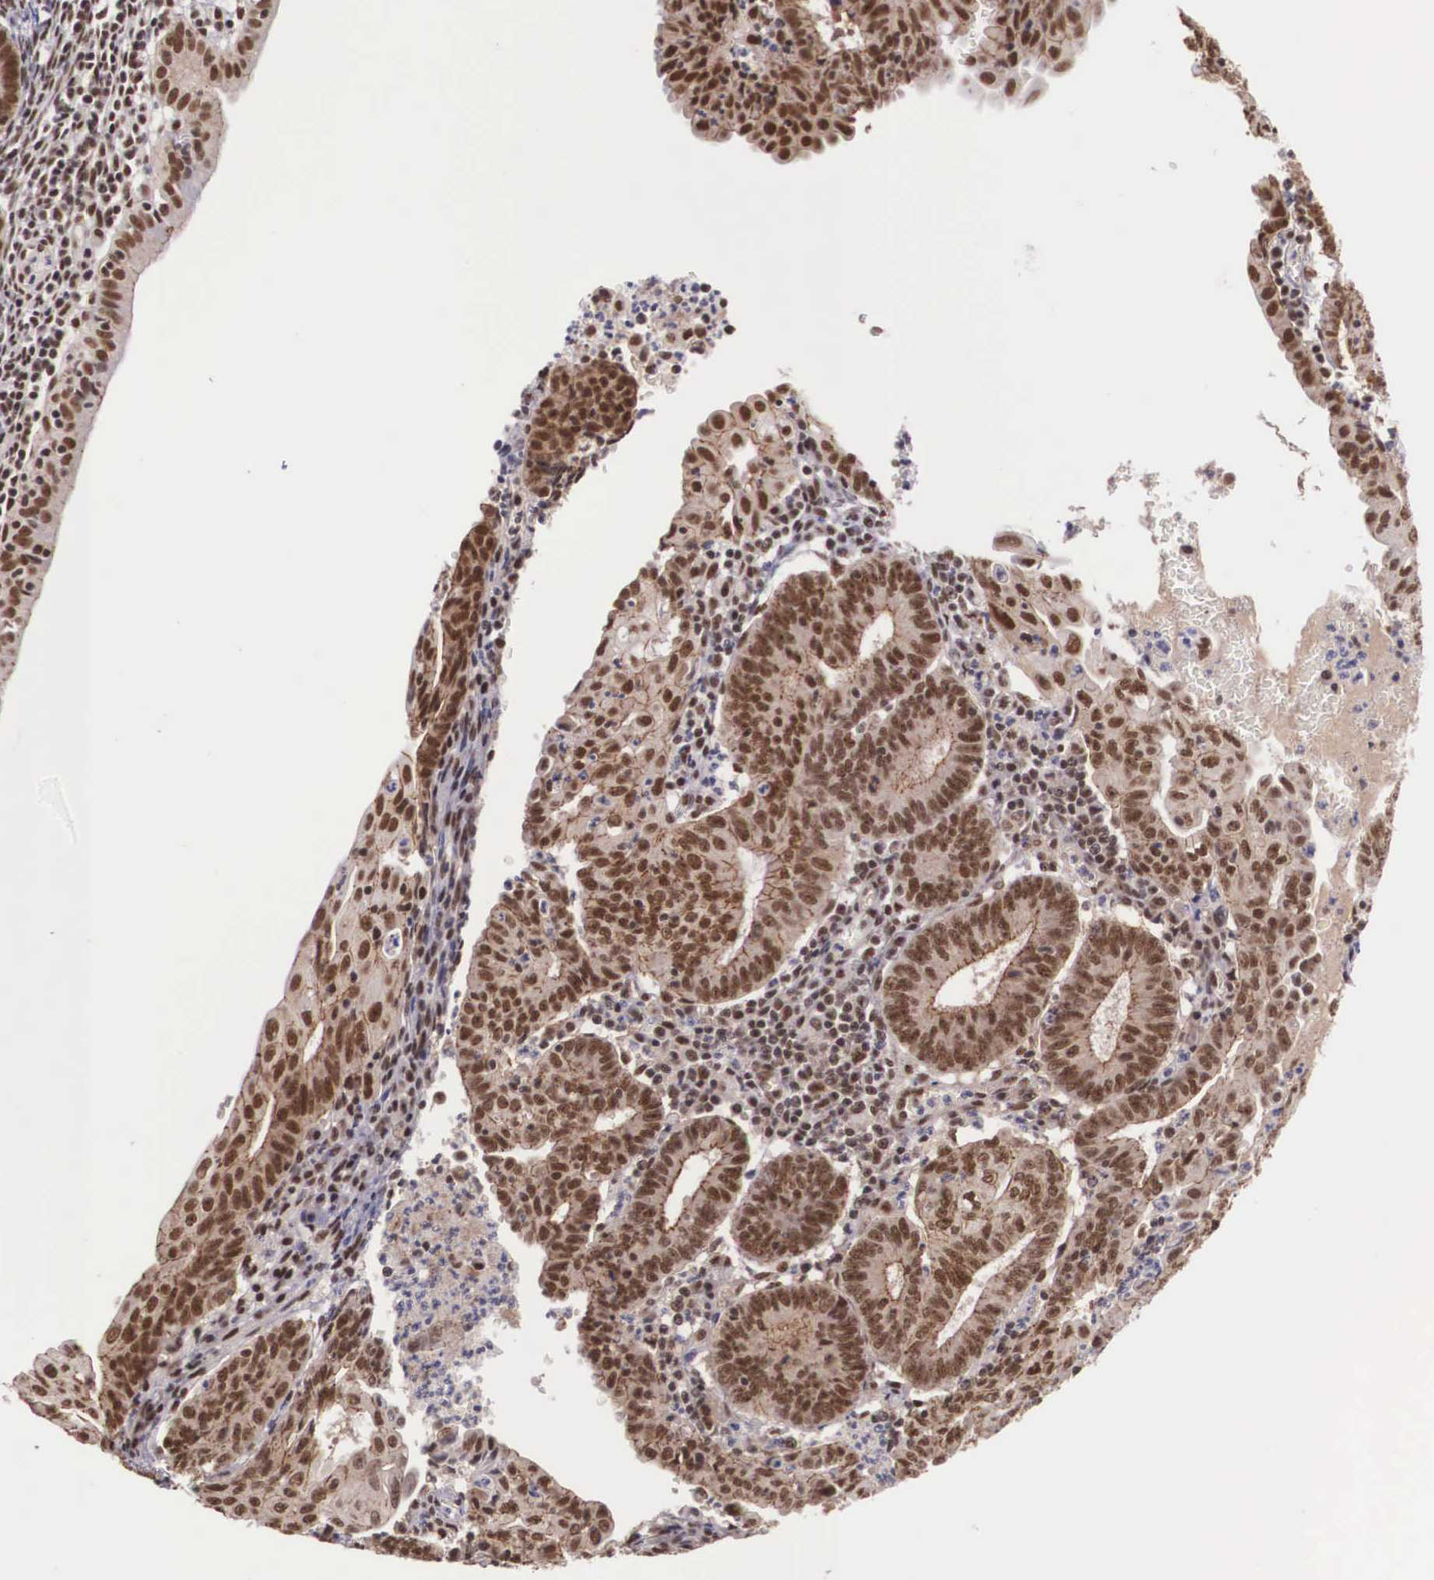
{"staining": {"intensity": "strong", "quantity": ">75%", "location": "cytoplasmic/membranous,nuclear"}, "tissue": "endometrial cancer", "cell_type": "Tumor cells", "image_type": "cancer", "snomed": [{"axis": "morphology", "description": "Adenocarcinoma, NOS"}, {"axis": "topography", "description": "Endometrium"}], "caption": "Adenocarcinoma (endometrial) was stained to show a protein in brown. There is high levels of strong cytoplasmic/membranous and nuclear positivity in about >75% of tumor cells.", "gene": "POLR2F", "patient": {"sex": "female", "age": 60}}